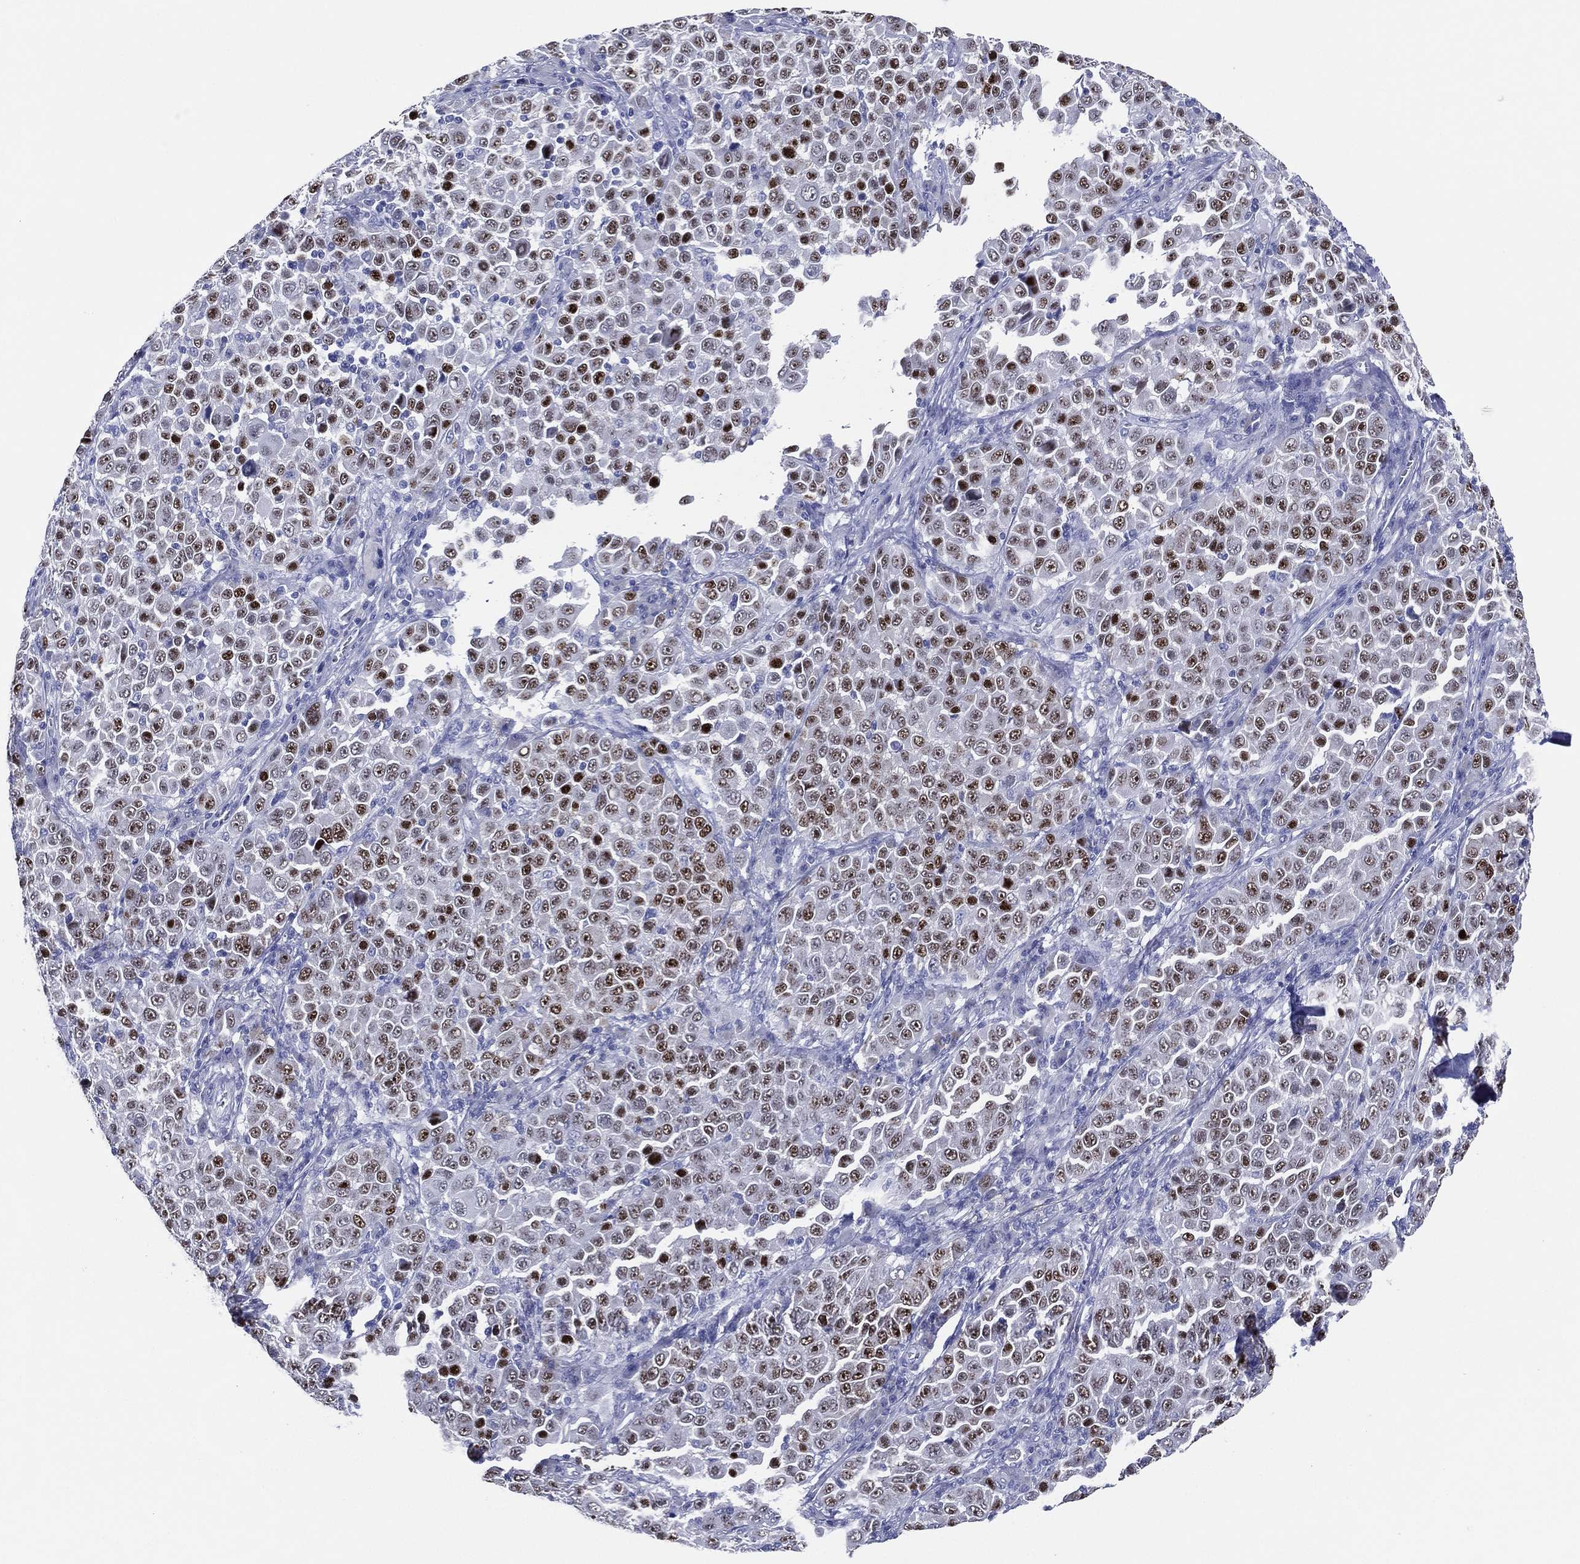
{"staining": {"intensity": "strong", "quantity": "<25%", "location": "nuclear"}, "tissue": "melanoma", "cell_type": "Tumor cells", "image_type": "cancer", "snomed": [{"axis": "morphology", "description": "Malignant melanoma, NOS"}, {"axis": "topography", "description": "Skin"}], "caption": "Melanoma was stained to show a protein in brown. There is medium levels of strong nuclear positivity in about <25% of tumor cells.", "gene": "TFAP2A", "patient": {"sex": "female", "age": 57}}